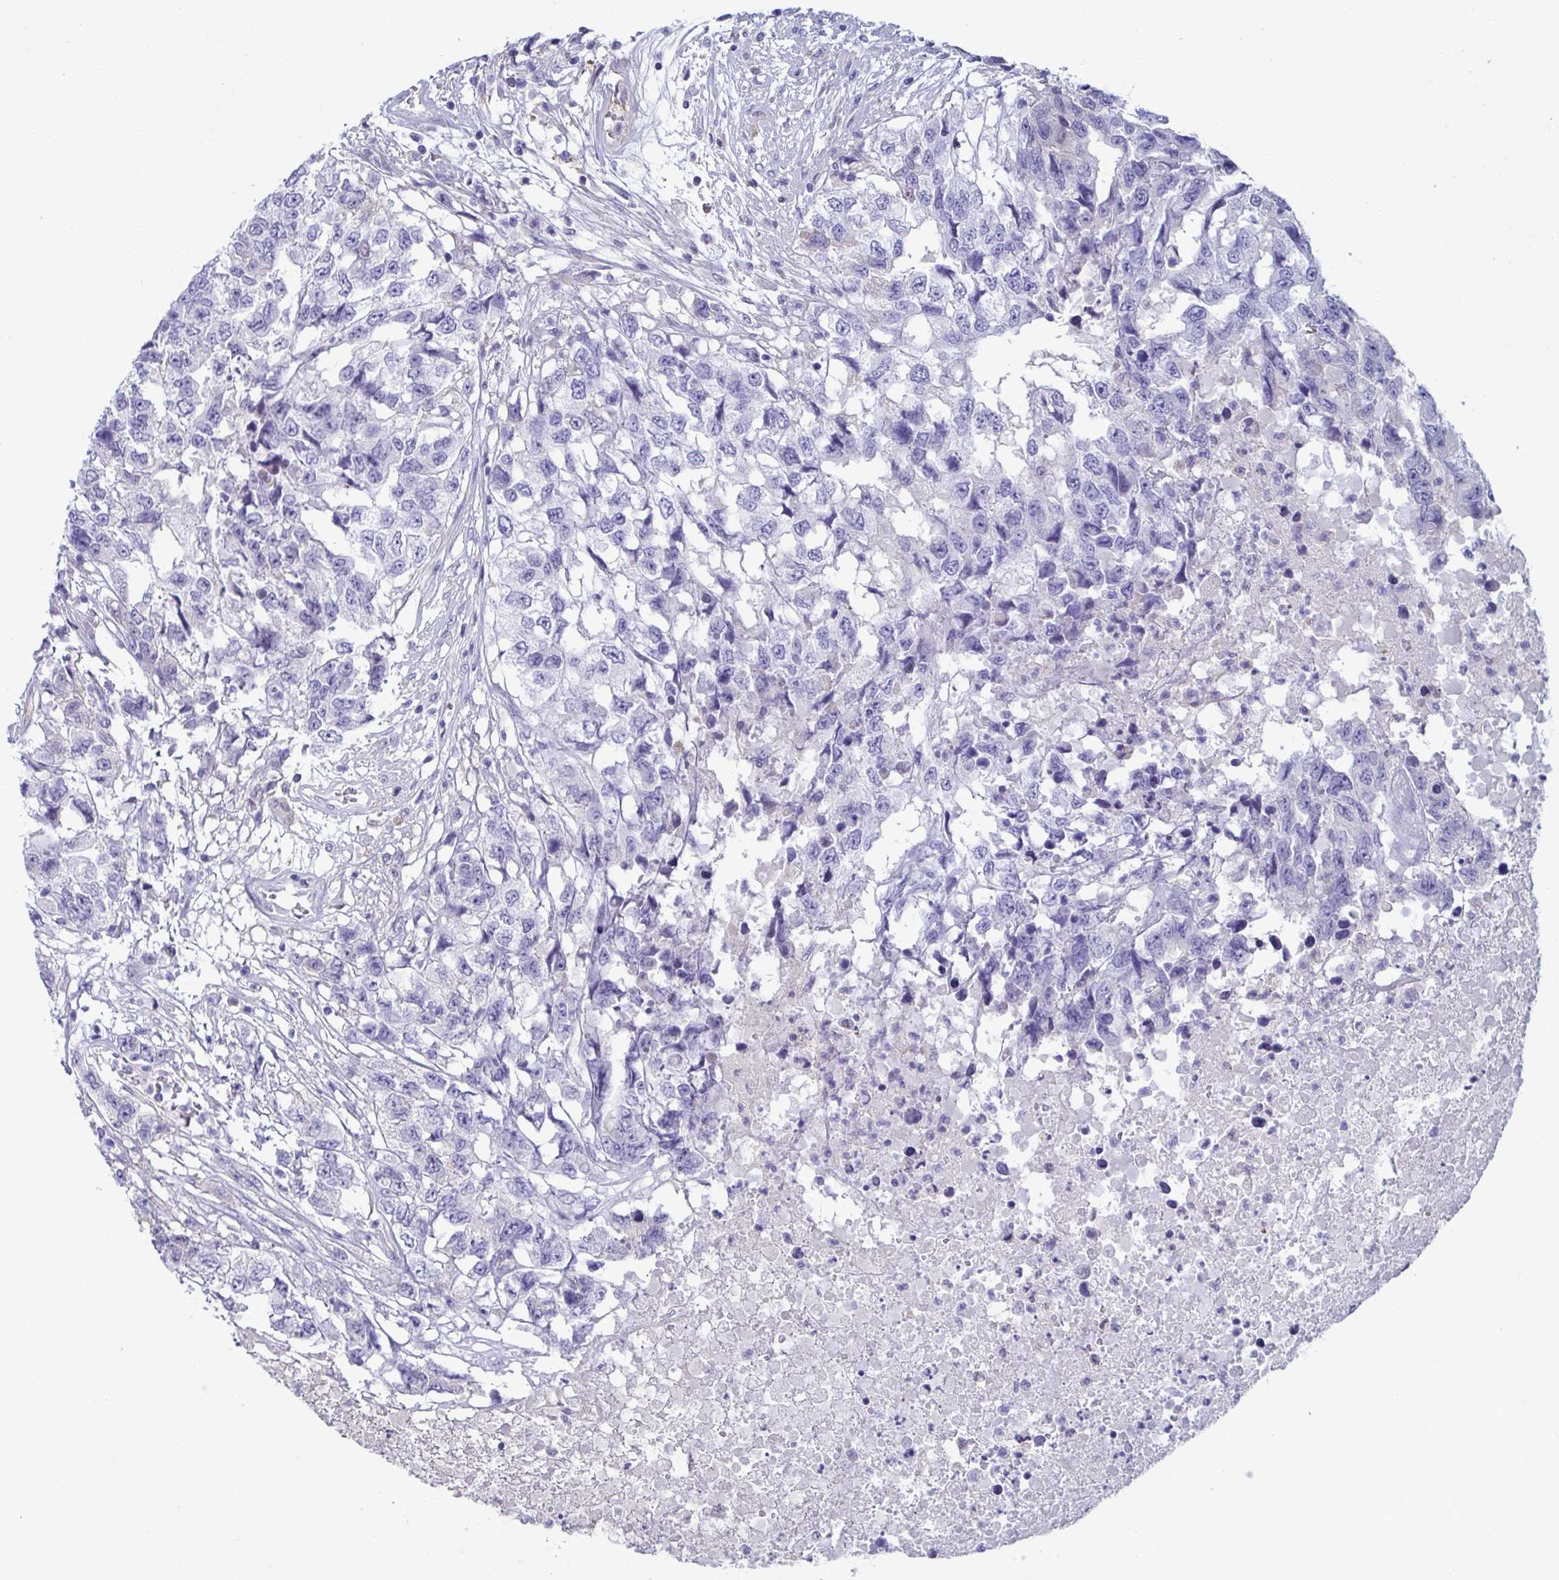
{"staining": {"intensity": "negative", "quantity": "none", "location": "none"}, "tissue": "testis cancer", "cell_type": "Tumor cells", "image_type": "cancer", "snomed": [{"axis": "morphology", "description": "Carcinoma, Embryonal, NOS"}, {"axis": "topography", "description": "Testis"}], "caption": "IHC of embryonal carcinoma (testis) demonstrates no staining in tumor cells. Brightfield microscopy of IHC stained with DAB (3,3'-diaminobenzidine) (brown) and hematoxylin (blue), captured at high magnification.", "gene": "MS4A14", "patient": {"sex": "male", "age": 83}}